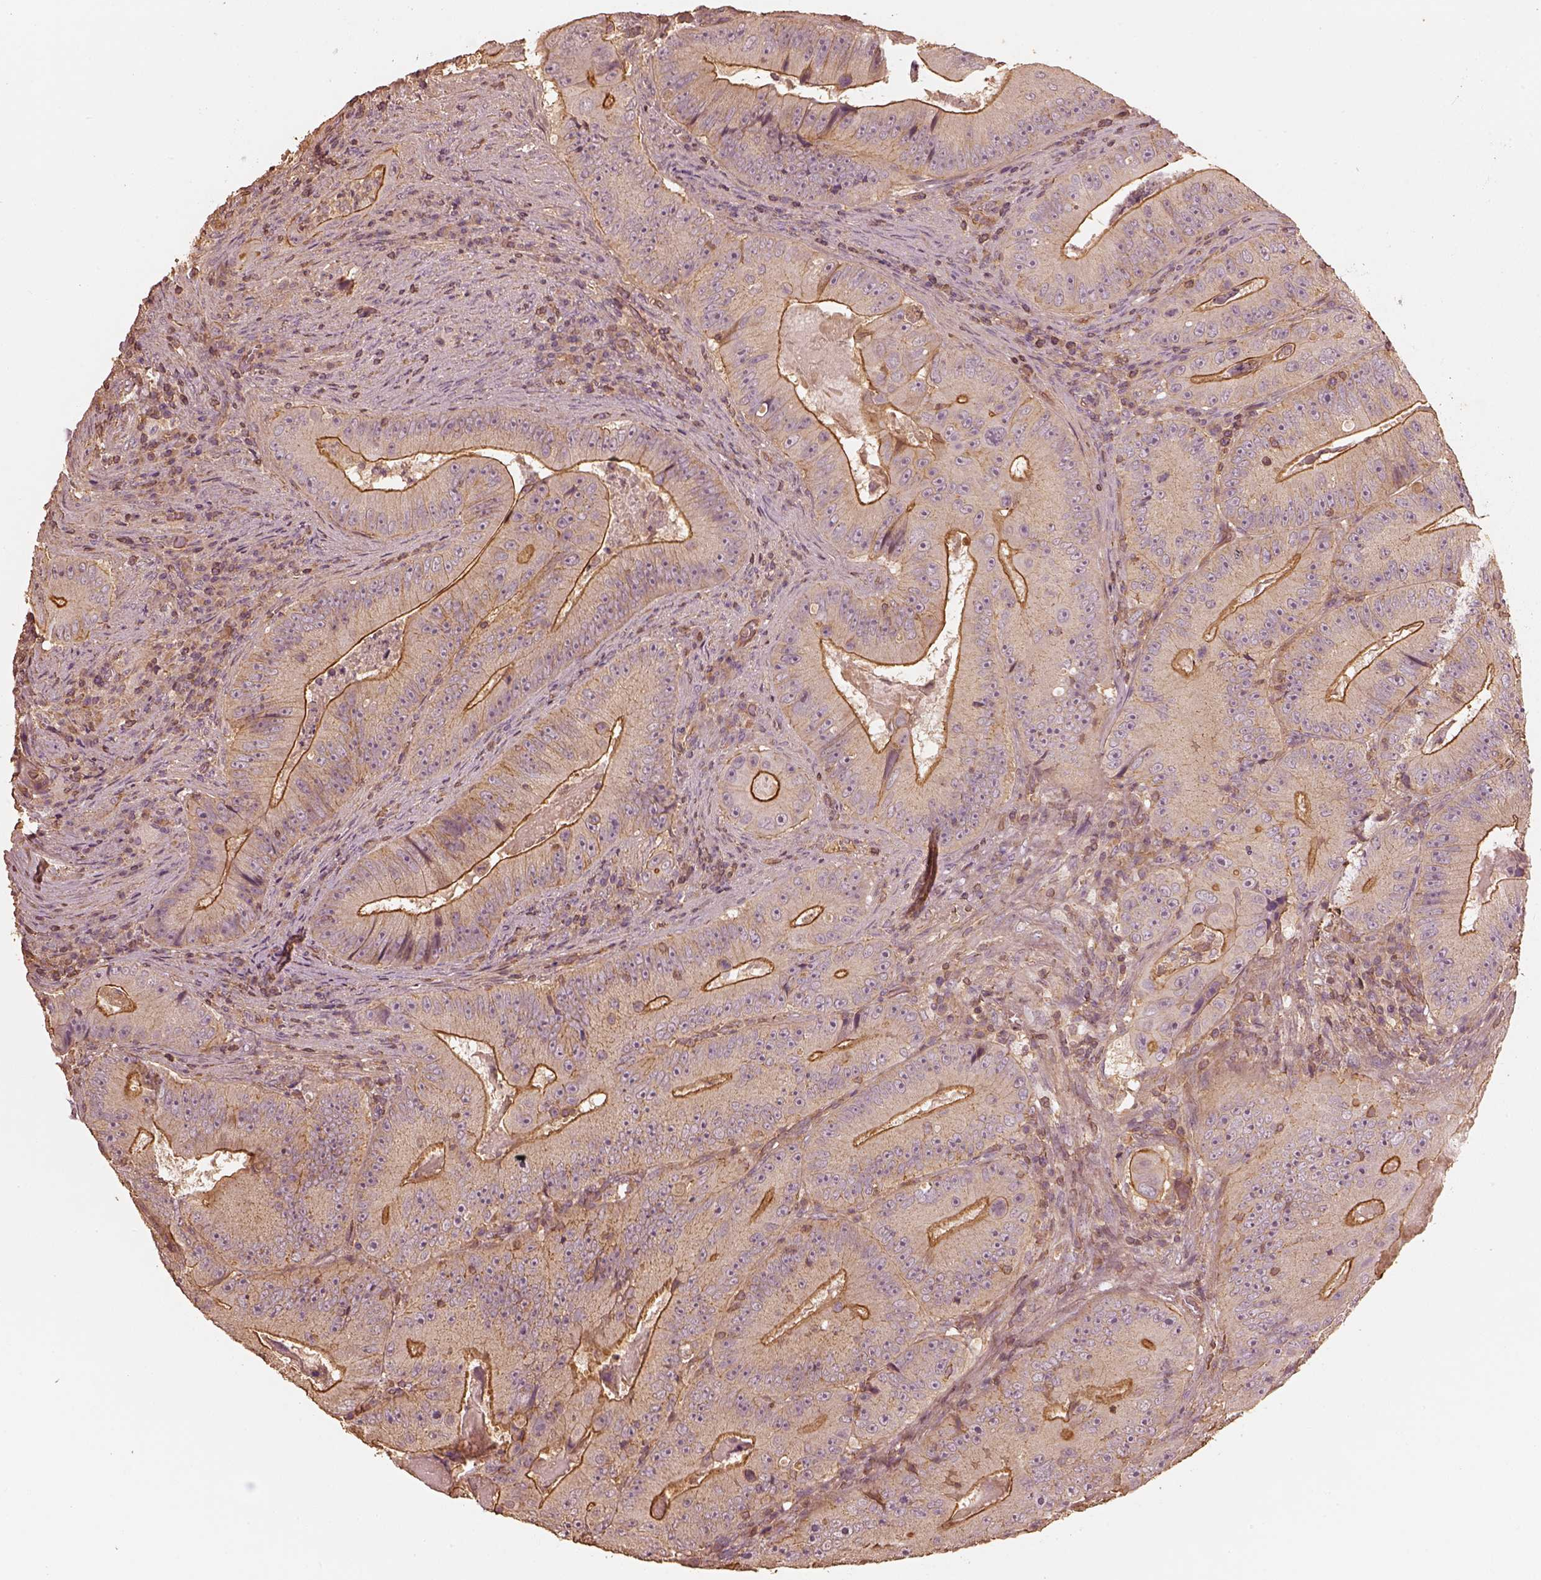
{"staining": {"intensity": "strong", "quantity": "25%-75%", "location": "cytoplasmic/membranous"}, "tissue": "colorectal cancer", "cell_type": "Tumor cells", "image_type": "cancer", "snomed": [{"axis": "morphology", "description": "Adenocarcinoma, NOS"}, {"axis": "topography", "description": "Colon"}], "caption": "Human colorectal adenocarcinoma stained for a protein (brown) demonstrates strong cytoplasmic/membranous positive positivity in approximately 25%-75% of tumor cells.", "gene": "WDR7", "patient": {"sex": "female", "age": 86}}